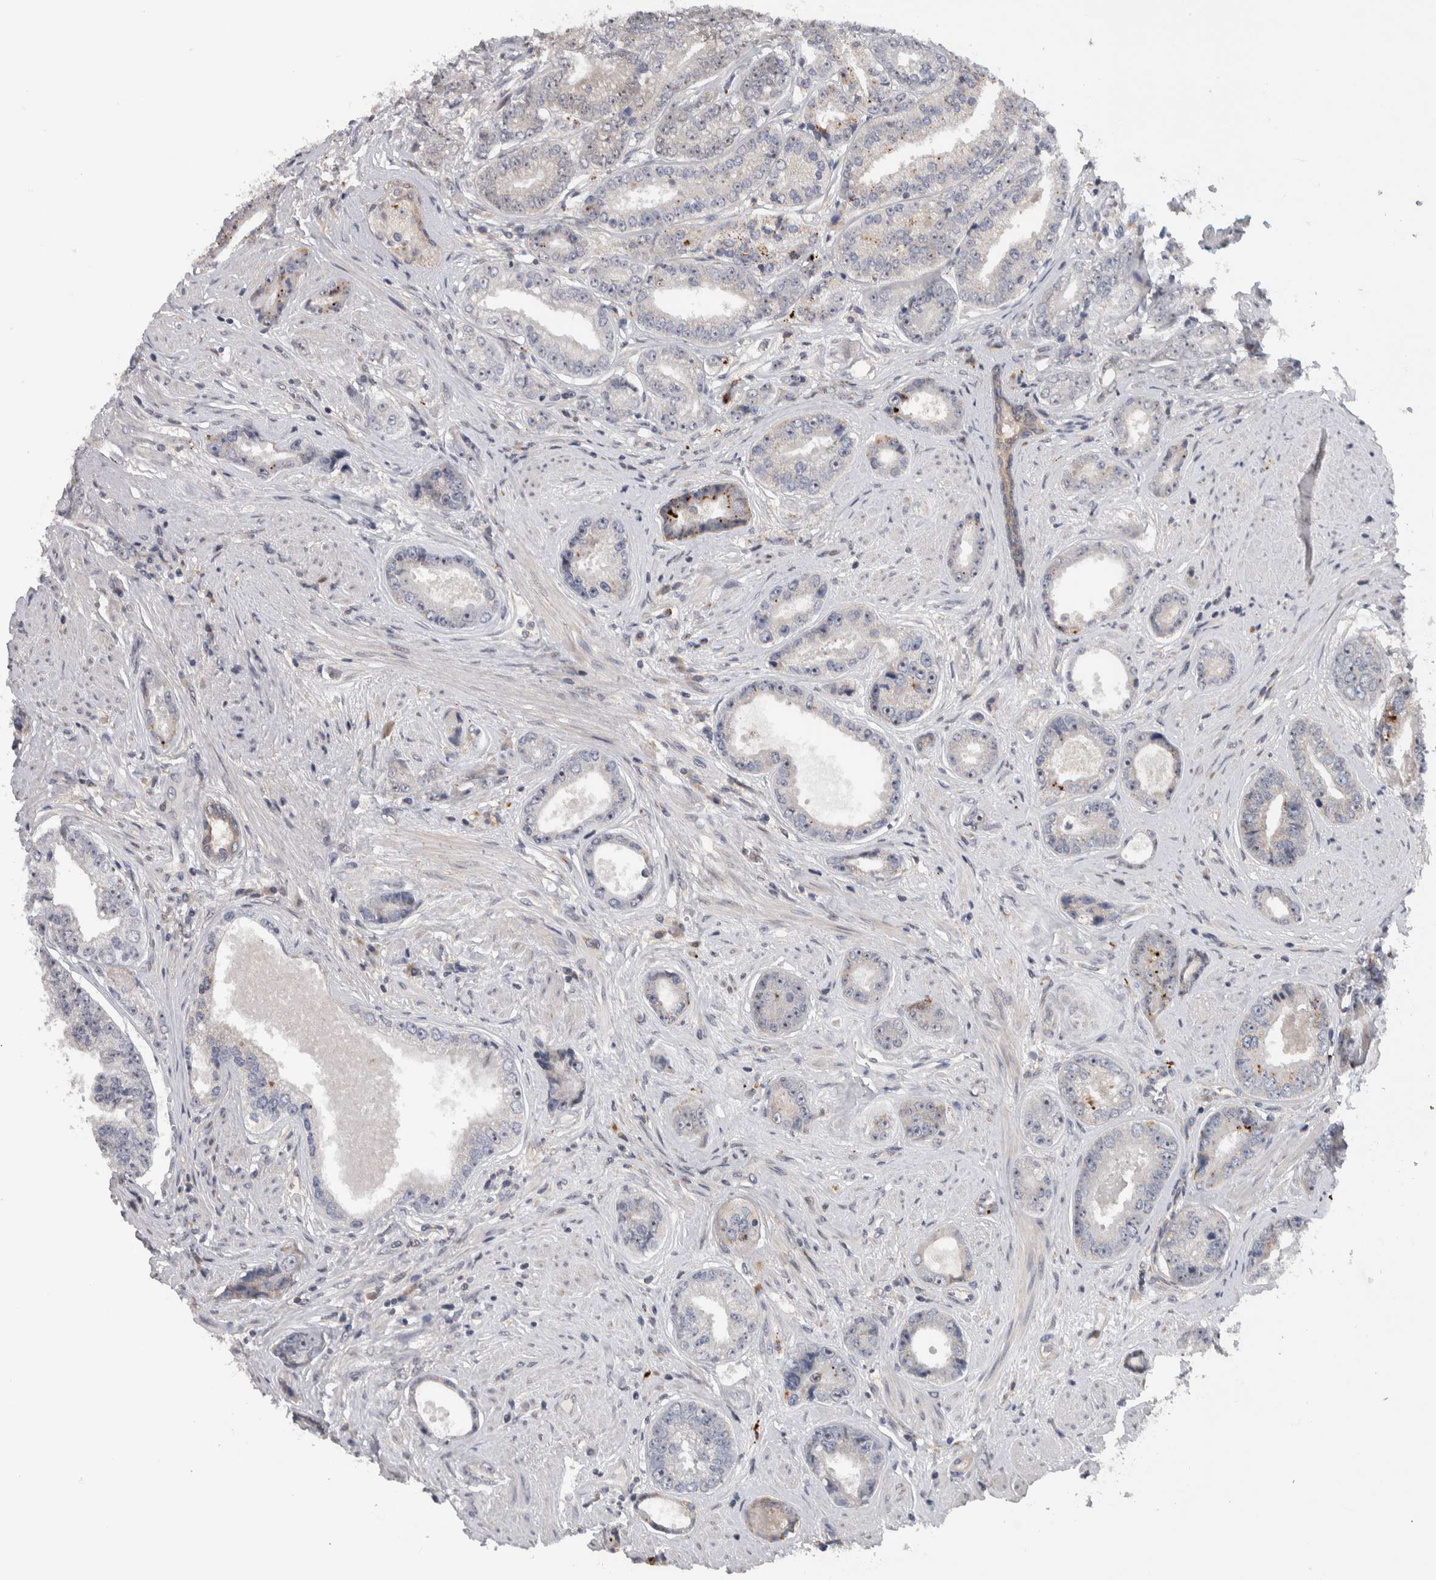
{"staining": {"intensity": "moderate", "quantity": "<25%", "location": "cytoplasmic/membranous"}, "tissue": "prostate cancer", "cell_type": "Tumor cells", "image_type": "cancer", "snomed": [{"axis": "morphology", "description": "Adenocarcinoma, High grade"}, {"axis": "topography", "description": "Prostate"}], "caption": "About <25% of tumor cells in prostate high-grade adenocarcinoma display moderate cytoplasmic/membranous protein staining as visualized by brown immunohistochemical staining.", "gene": "PRRG4", "patient": {"sex": "male", "age": 61}}